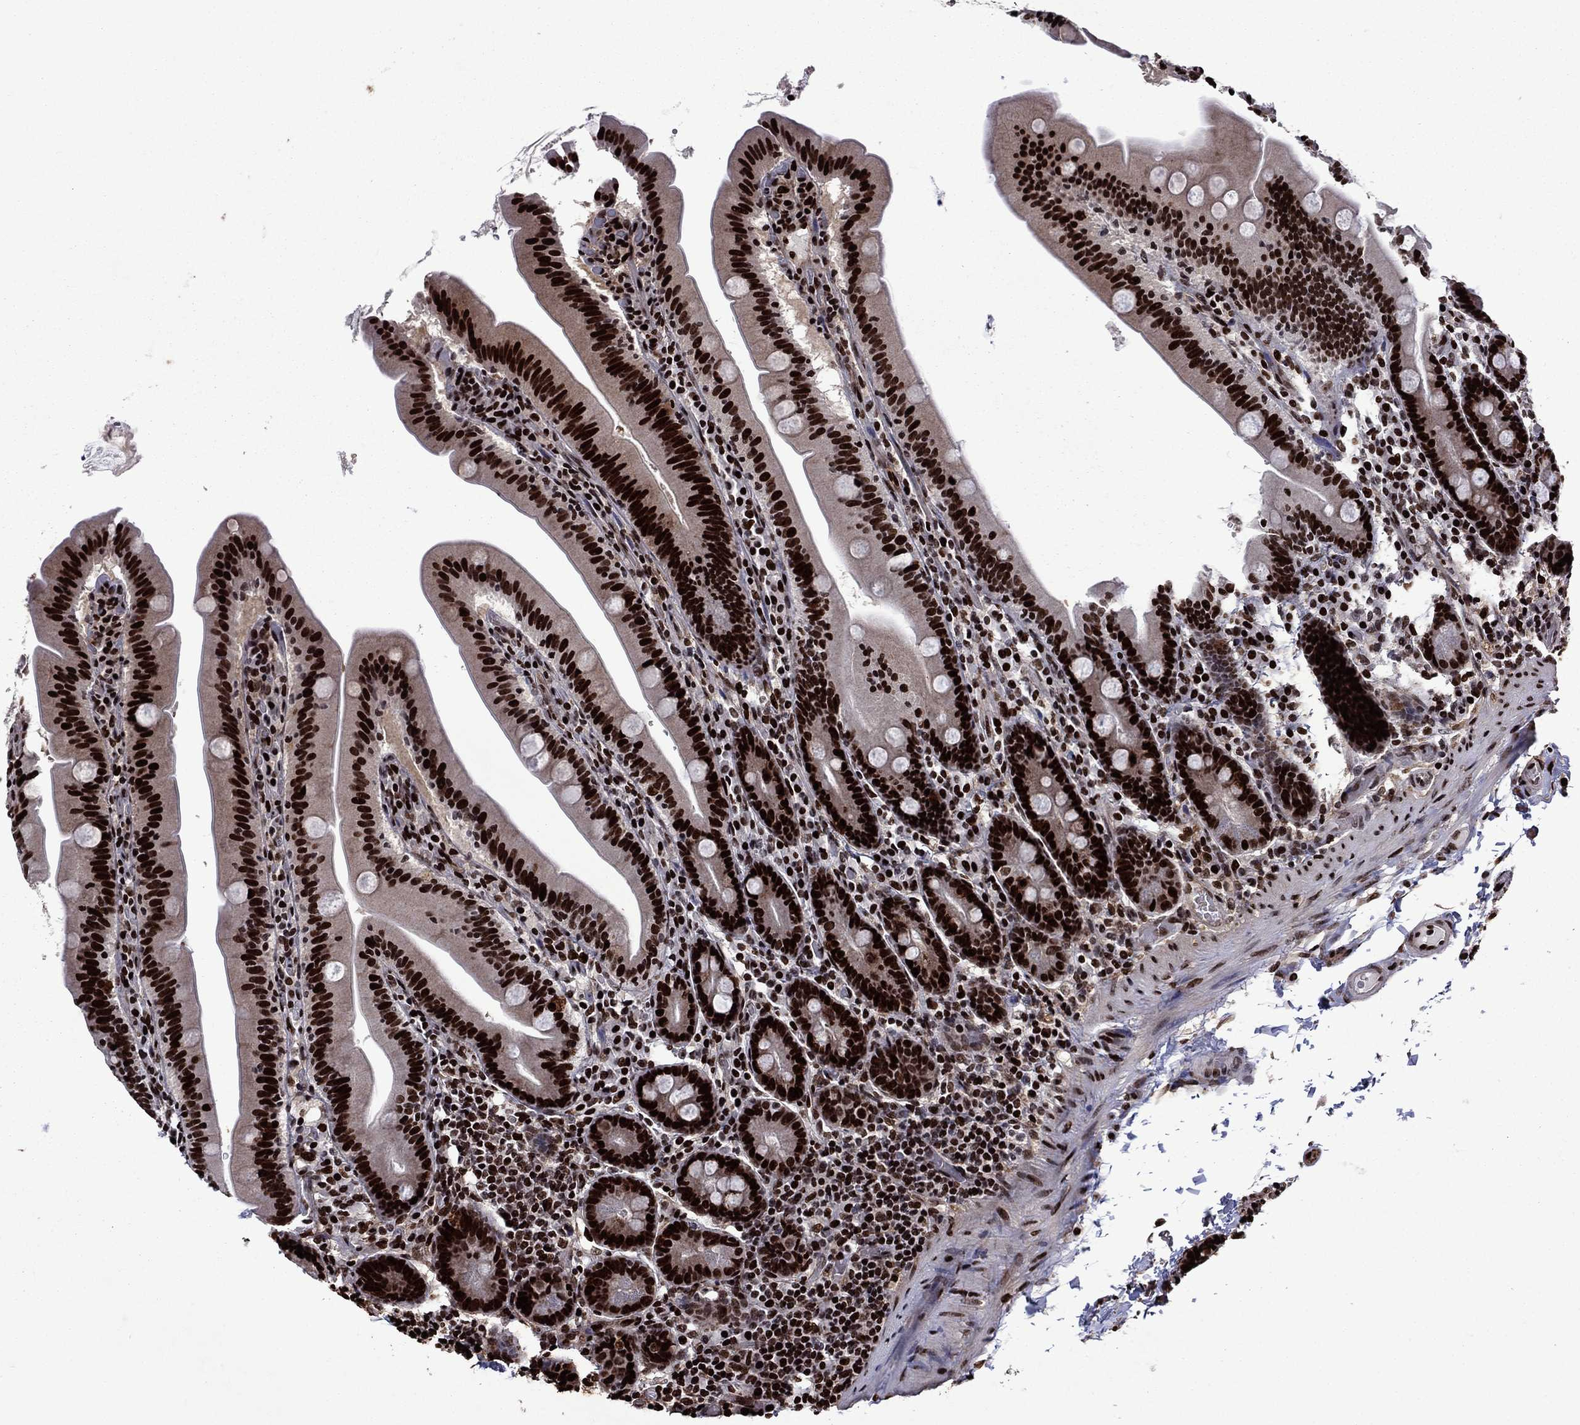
{"staining": {"intensity": "strong", "quantity": ">75%", "location": "nuclear"}, "tissue": "small intestine", "cell_type": "Glandular cells", "image_type": "normal", "snomed": [{"axis": "morphology", "description": "Normal tissue, NOS"}, {"axis": "topography", "description": "Small intestine"}], "caption": "Brown immunohistochemical staining in benign human small intestine exhibits strong nuclear expression in about >75% of glandular cells. Nuclei are stained in blue.", "gene": "LIMK1", "patient": {"sex": "male", "age": 37}}